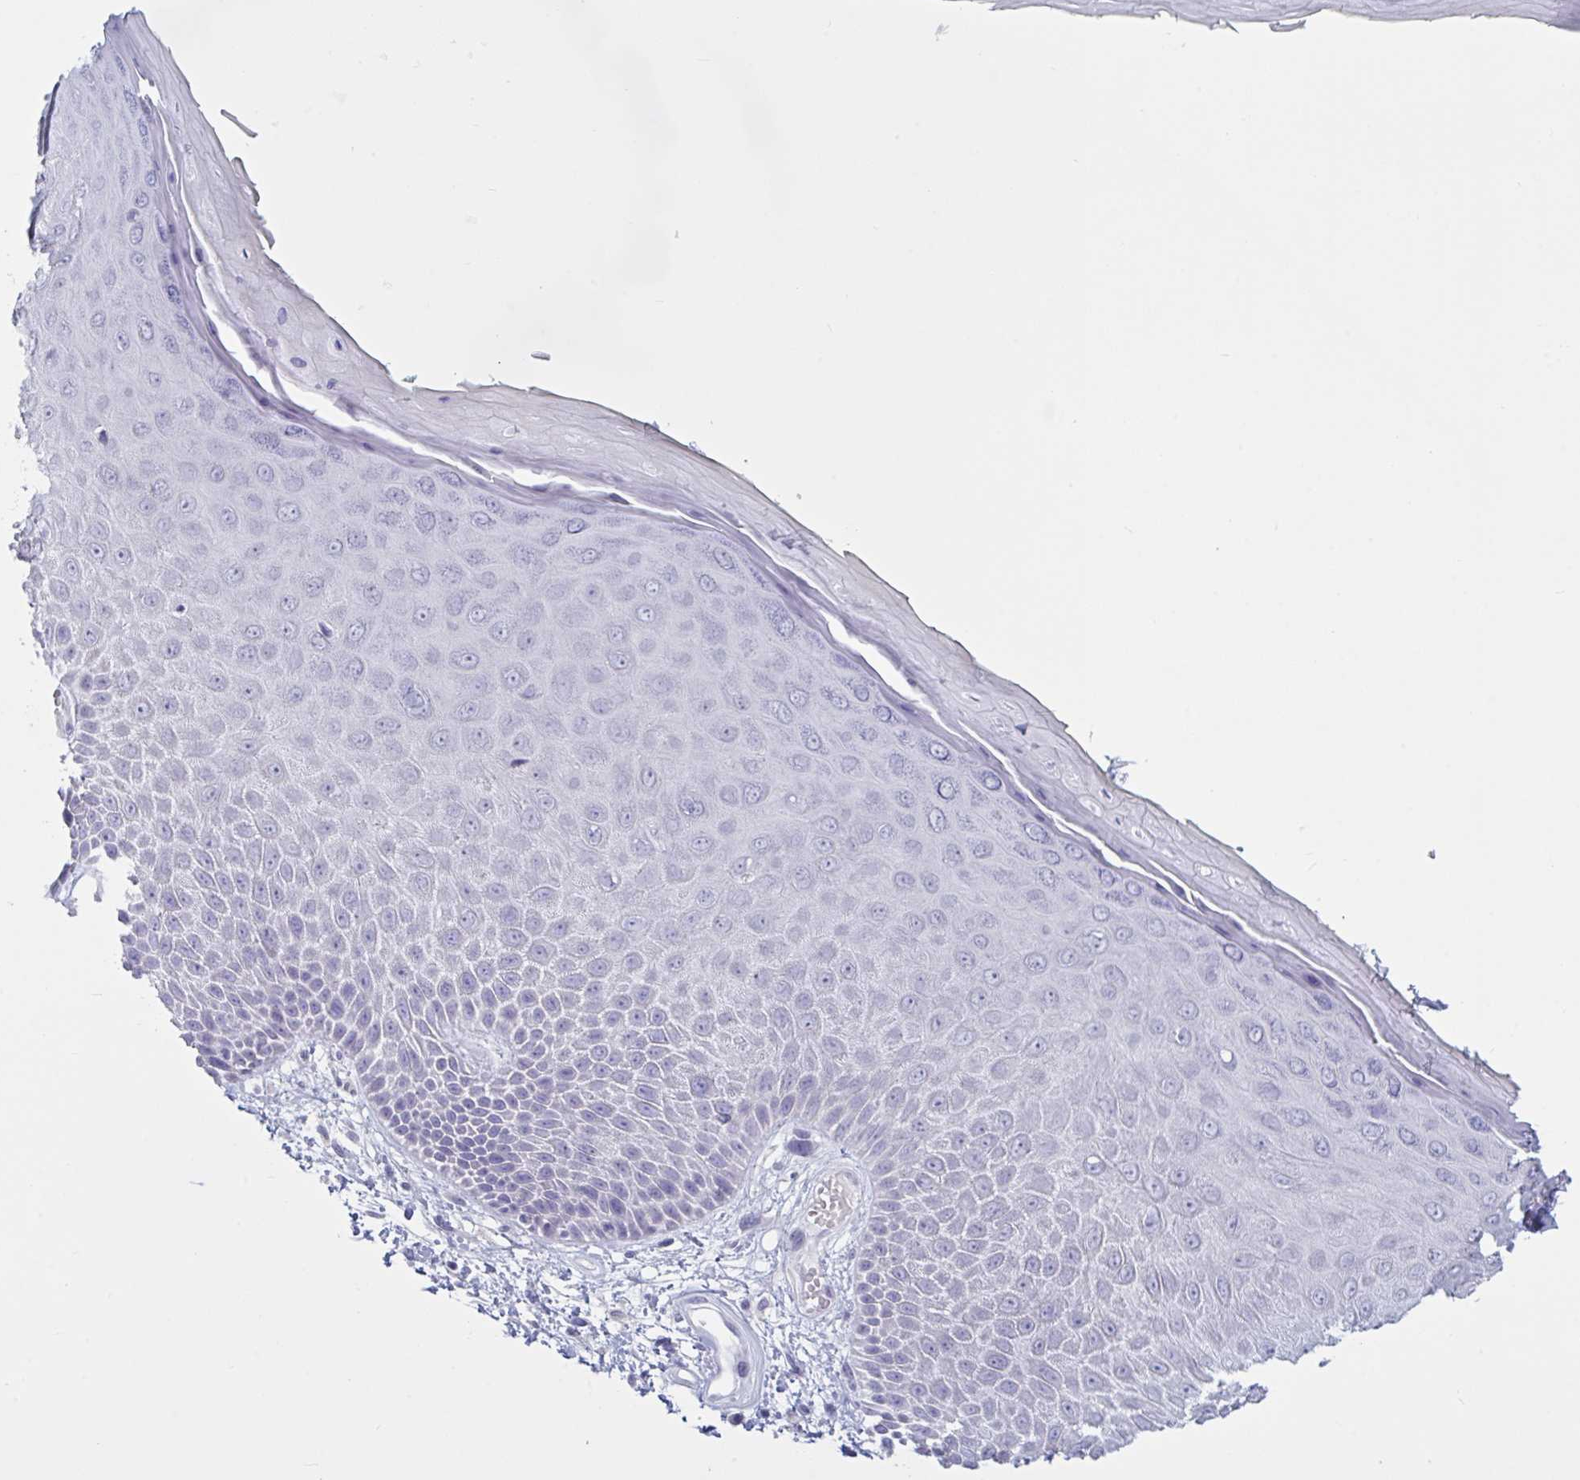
{"staining": {"intensity": "negative", "quantity": "none", "location": "none"}, "tissue": "skin", "cell_type": "Epidermal cells", "image_type": "normal", "snomed": [{"axis": "morphology", "description": "Normal tissue, NOS"}, {"axis": "topography", "description": "Anal"}, {"axis": "topography", "description": "Peripheral nerve tissue"}], "caption": "IHC of normal skin demonstrates no expression in epidermal cells.", "gene": "NDUFC2", "patient": {"sex": "male", "age": 78}}